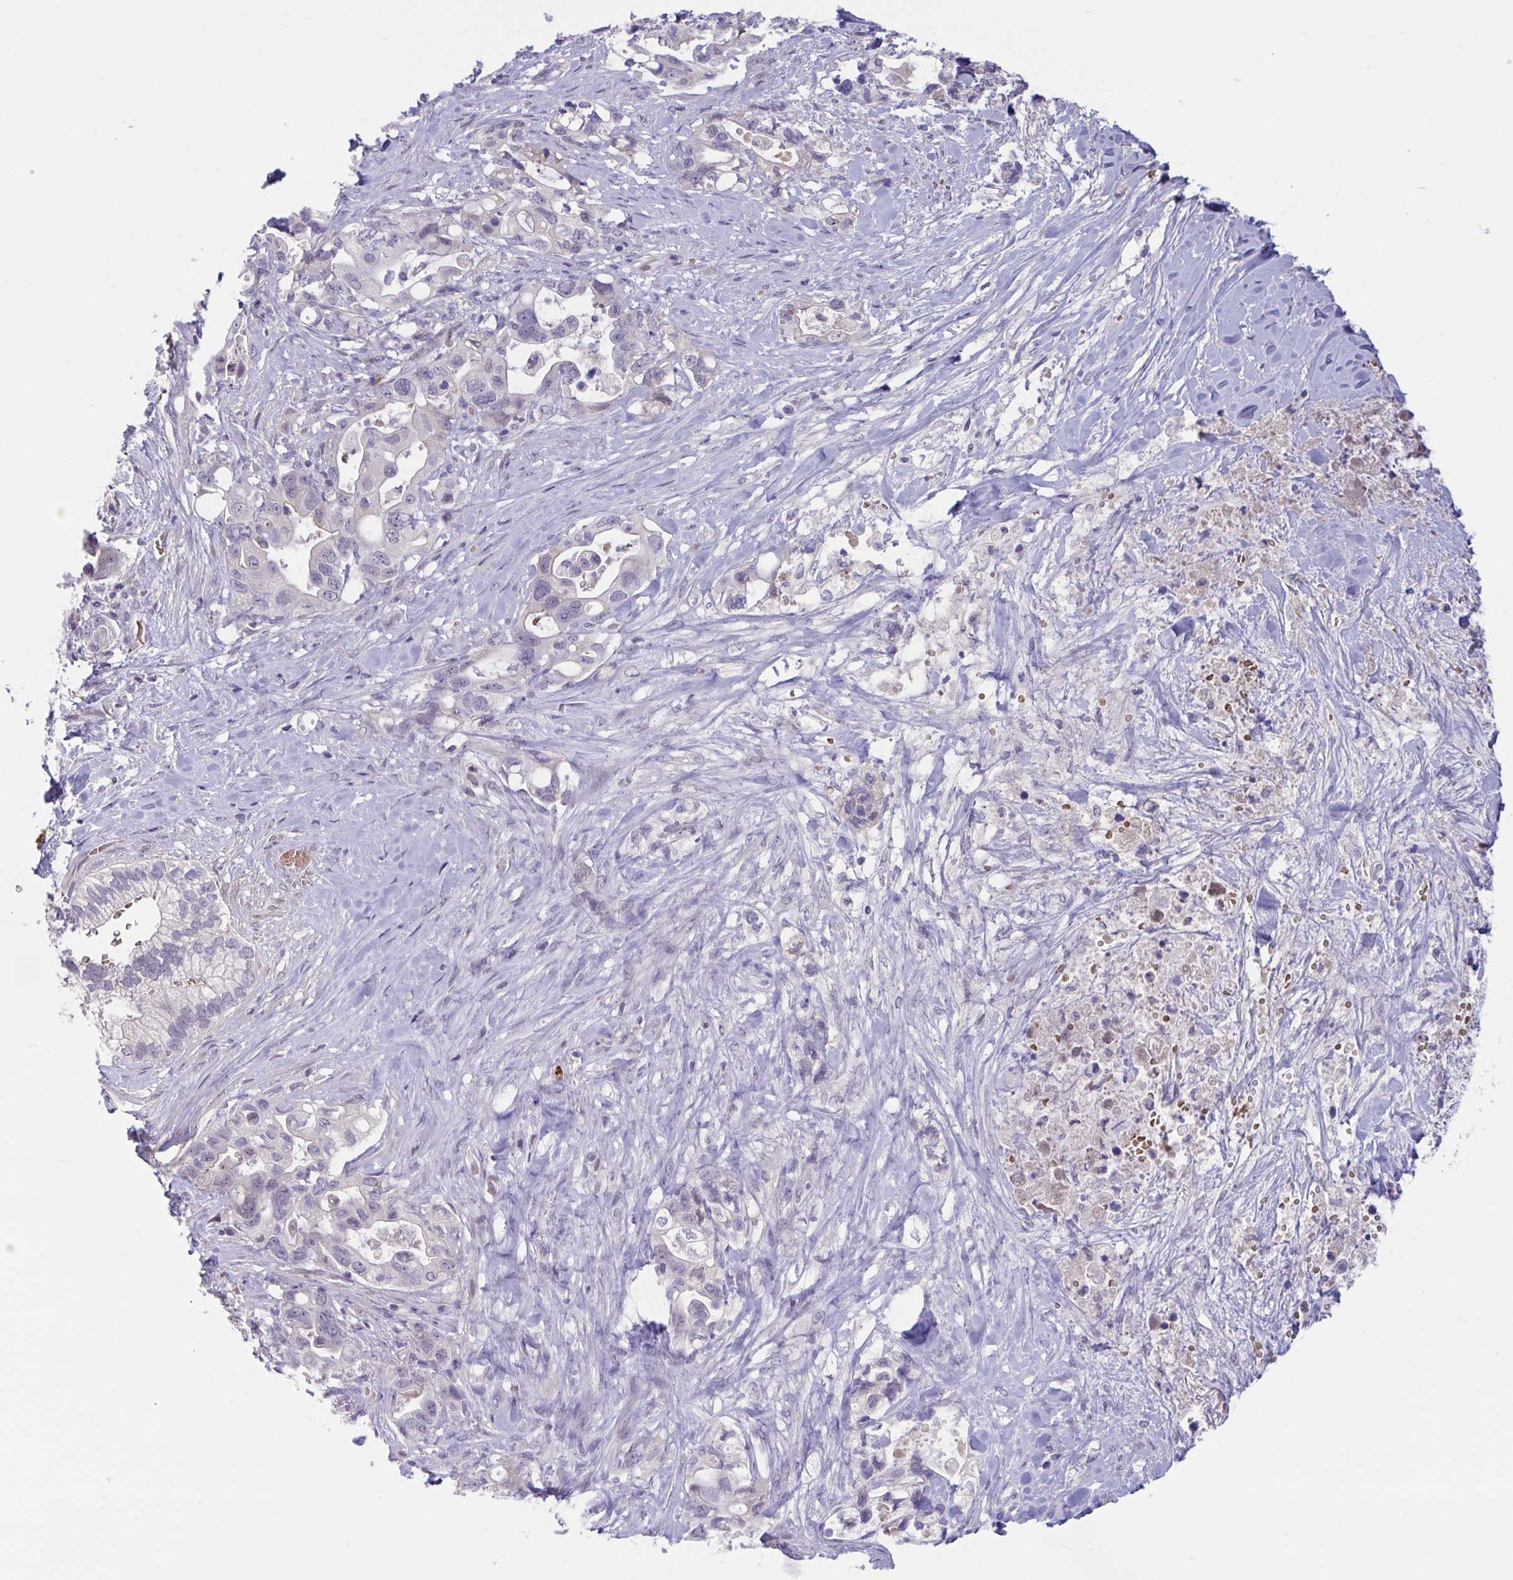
{"staining": {"intensity": "negative", "quantity": "none", "location": "none"}, "tissue": "pancreatic cancer", "cell_type": "Tumor cells", "image_type": "cancer", "snomed": [{"axis": "morphology", "description": "Adenocarcinoma, NOS"}, {"axis": "topography", "description": "Pancreas"}], "caption": "Photomicrograph shows no protein expression in tumor cells of pancreatic cancer tissue.", "gene": "CNGB3", "patient": {"sex": "female", "age": 72}}